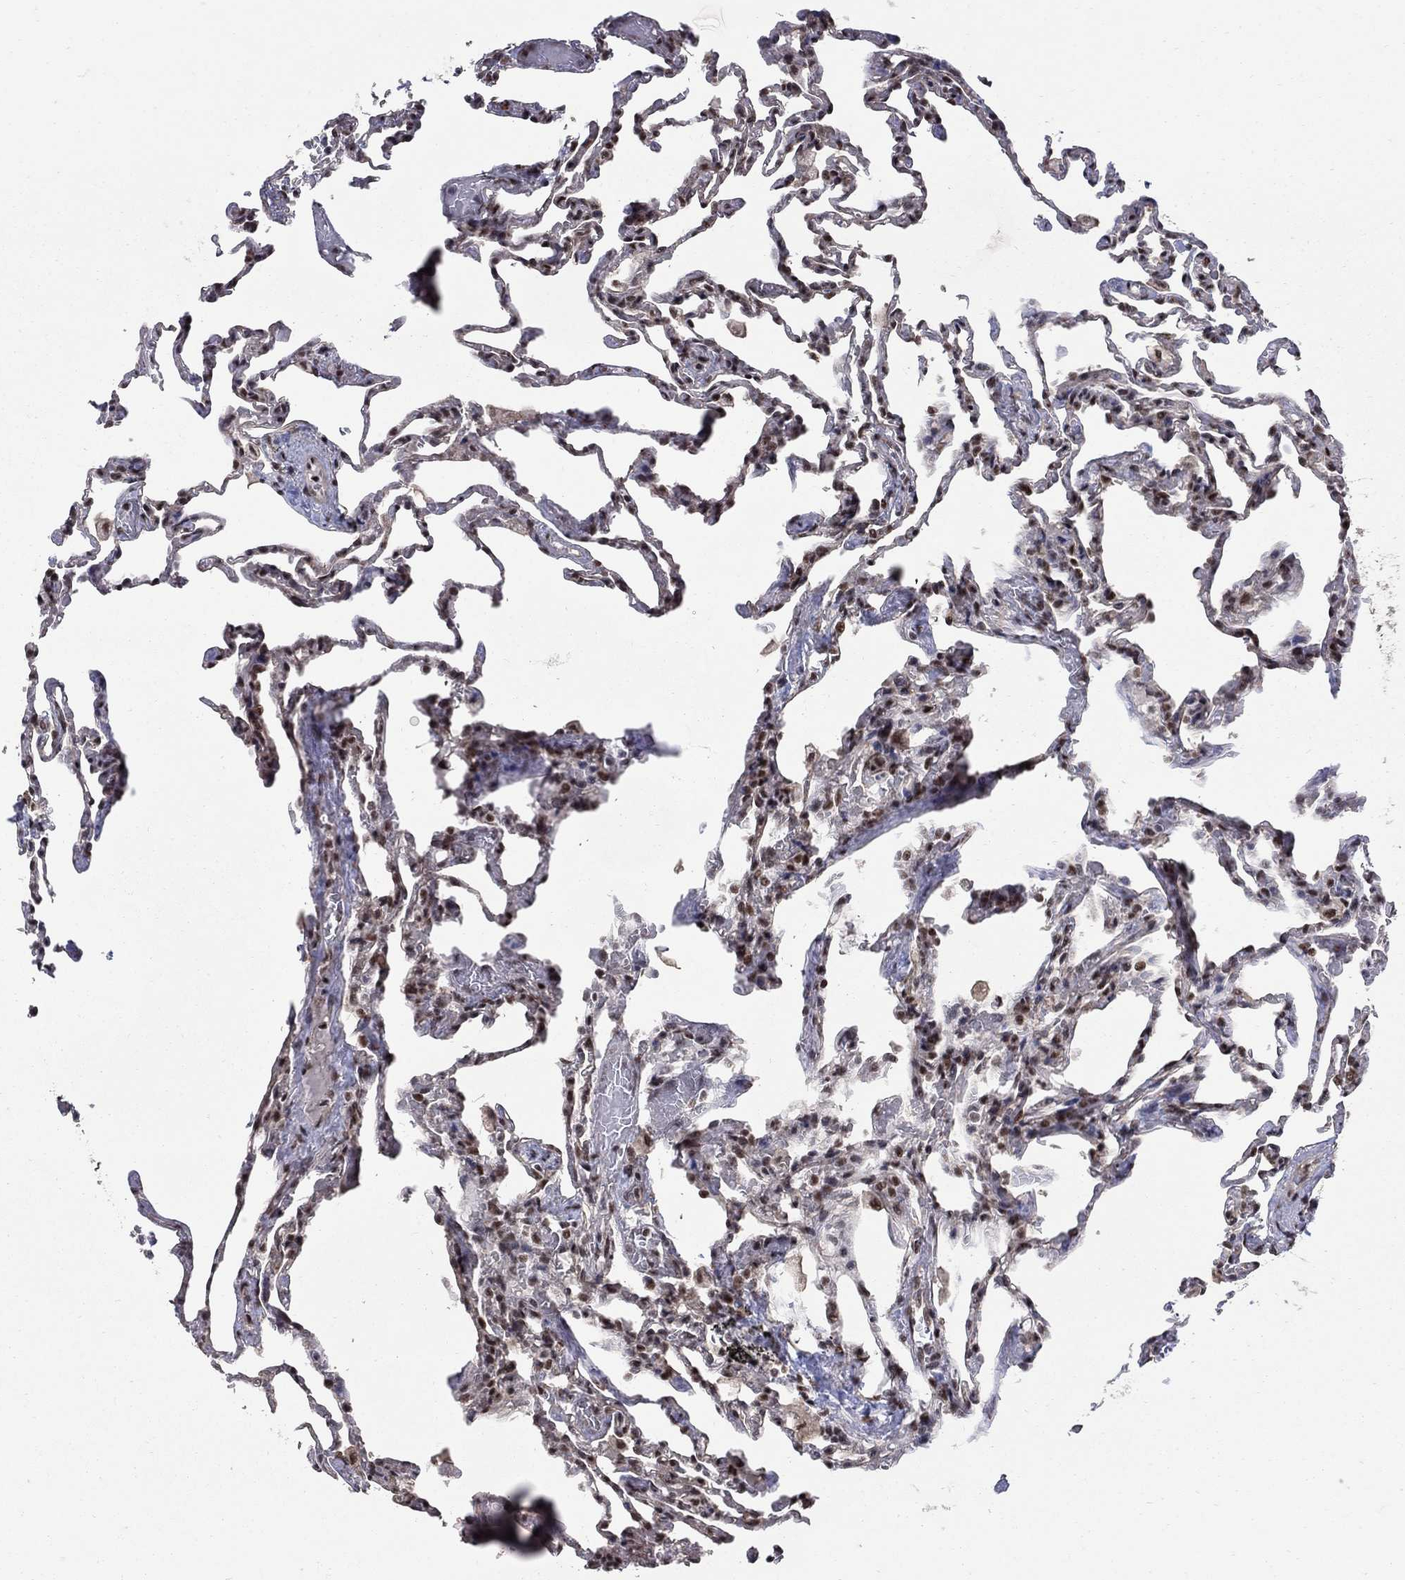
{"staining": {"intensity": "moderate", "quantity": "25%-75%", "location": "nuclear"}, "tissue": "lung", "cell_type": "Alveolar cells", "image_type": "normal", "snomed": [{"axis": "morphology", "description": "Normal tissue, NOS"}, {"axis": "topography", "description": "Lung"}], "caption": "IHC staining of unremarkable lung, which demonstrates medium levels of moderate nuclear positivity in about 25%-75% of alveolar cells indicating moderate nuclear protein expression. The staining was performed using DAB (brown) for protein detection and nuclei were counterstained in hematoxylin (blue).", "gene": "PNISR", "patient": {"sex": "female", "age": 43}}